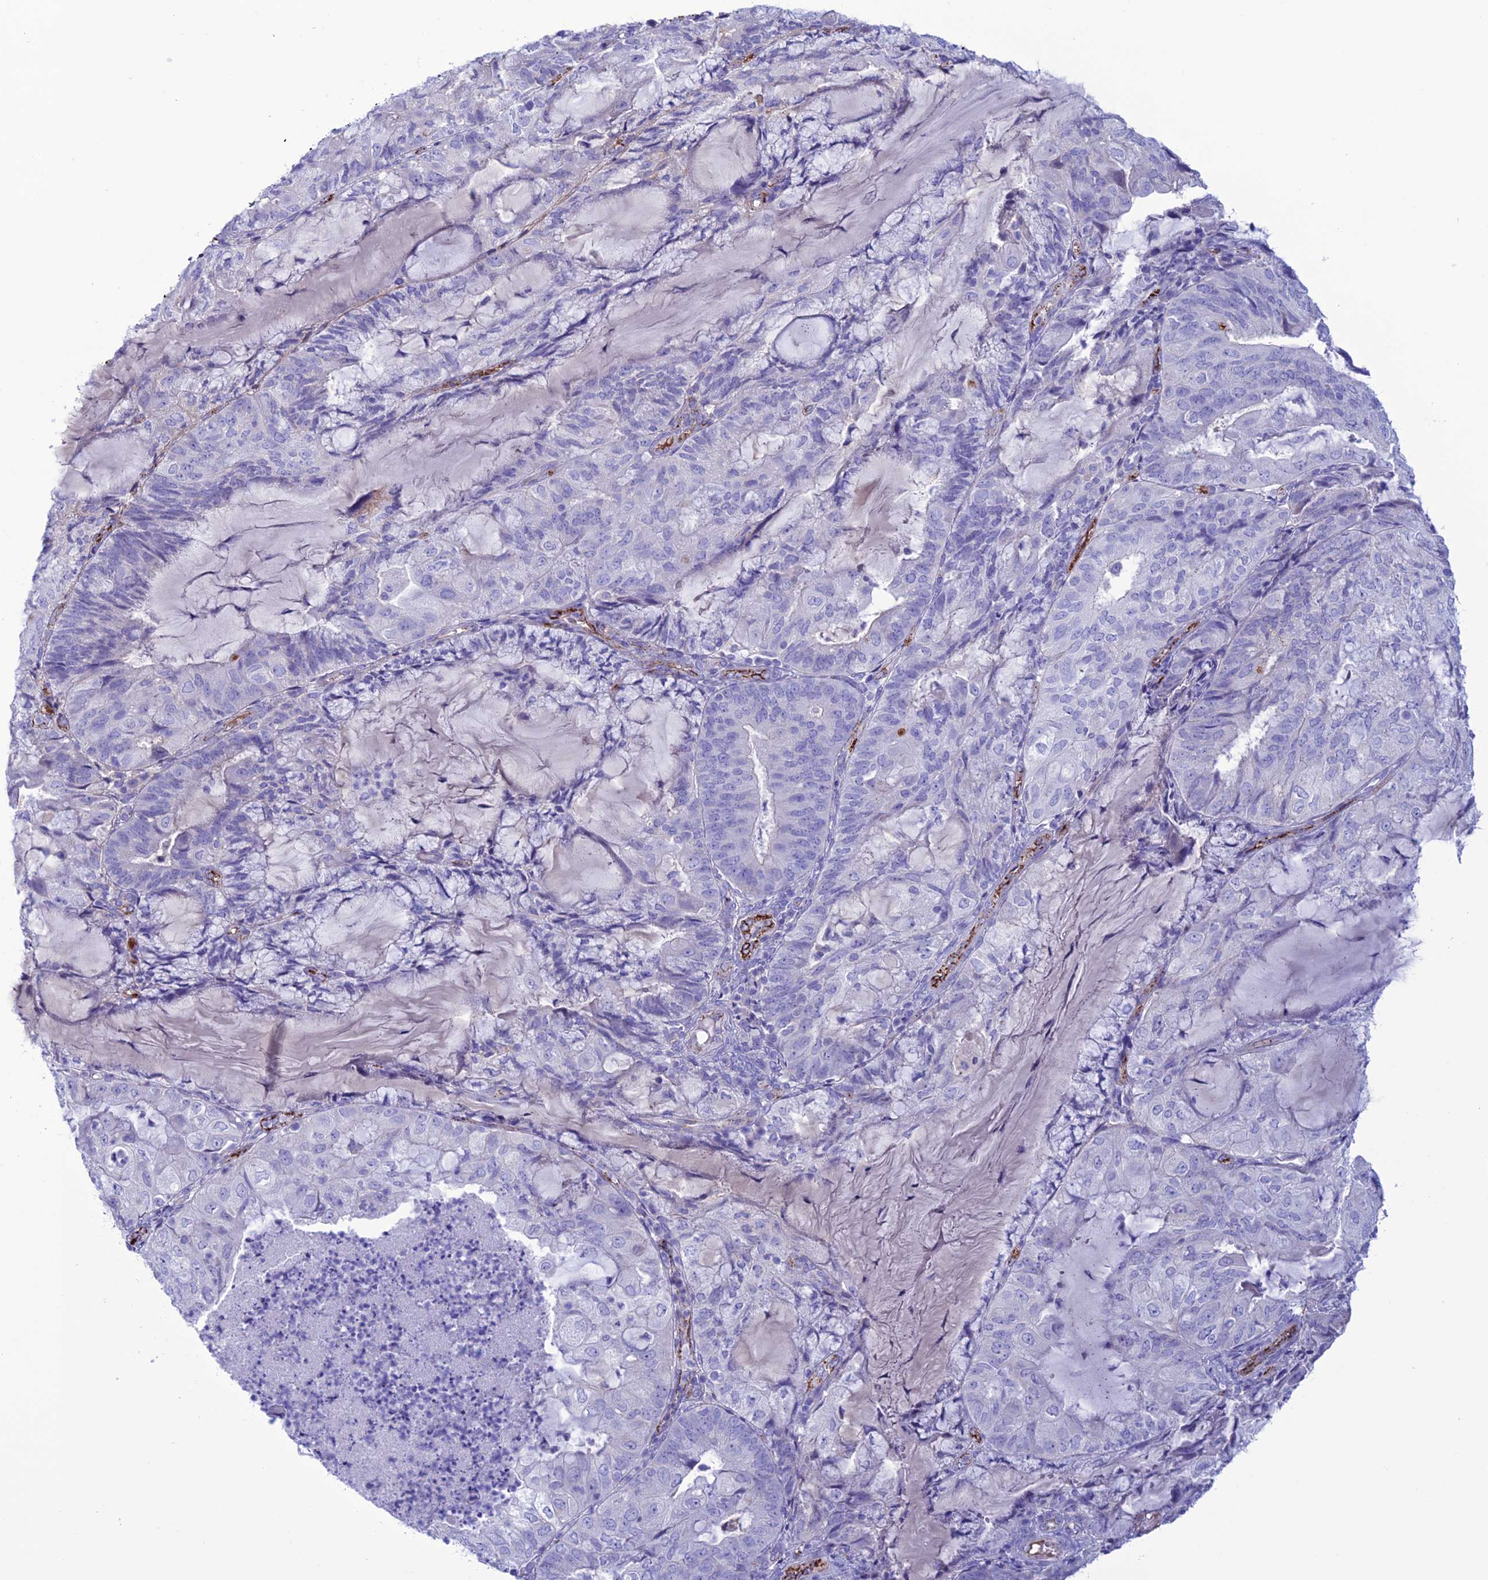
{"staining": {"intensity": "negative", "quantity": "none", "location": "none"}, "tissue": "endometrial cancer", "cell_type": "Tumor cells", "image_type": "cancer", "snomed": [{"axis": "morphology", "description": "Adenocarcinoma, NOS"}, {"axis": "topography", "description": "Endometrium"}], "caption": "Adenocarcinoma (endometrial) stained for a protein using IHC exhibits no staining tumor cells.", "gene": "CDC42EP5", "patient": {"sex": "female", "age": 81}}